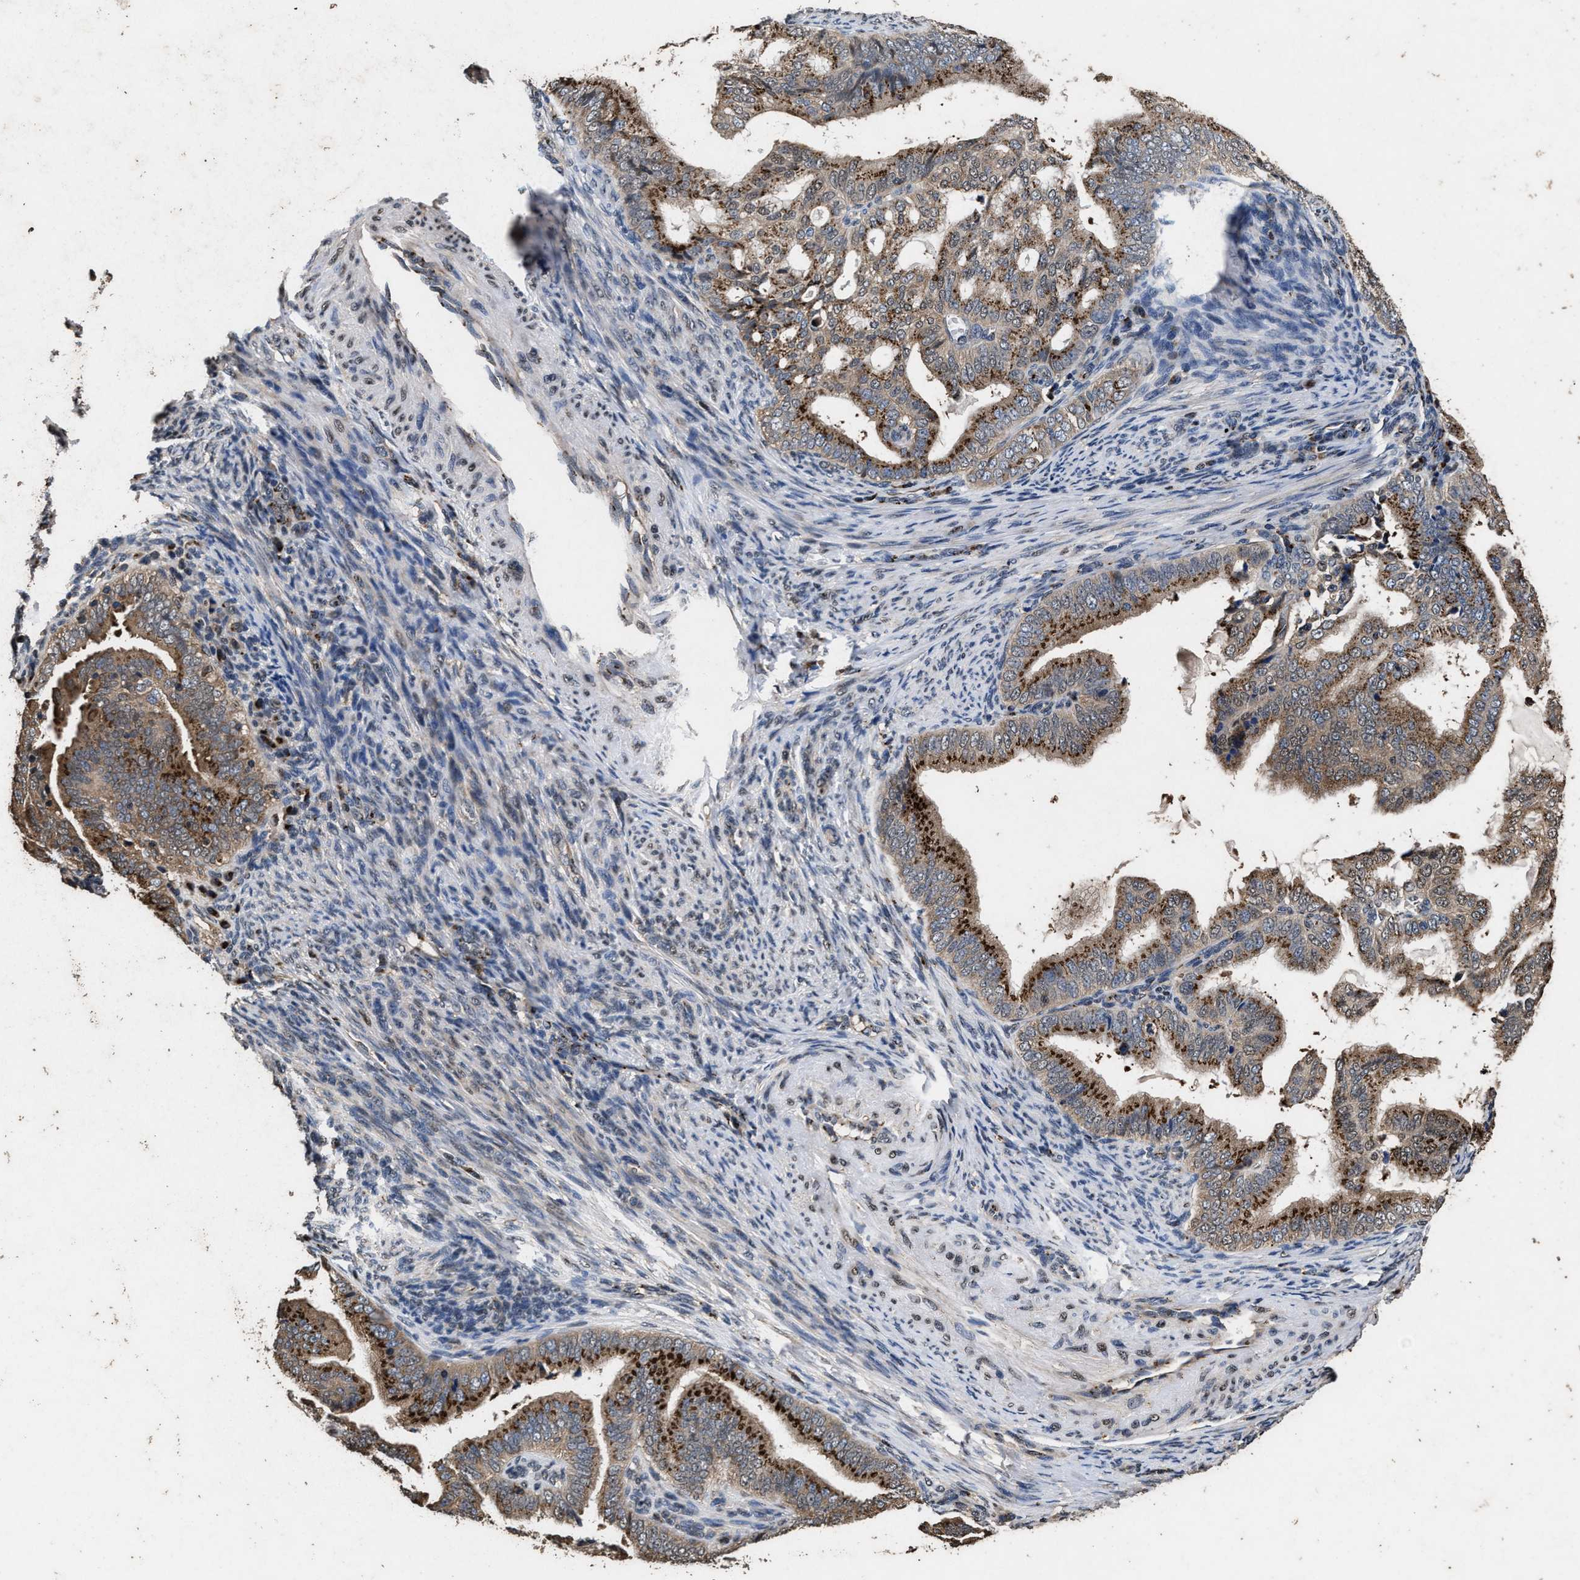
{"staining": {"intensity": "strong", "quantity": ">75%", "location": "cytoplasmic/membranous"}, "tissue": "endometrial cancer", "cell_type": "Tumor cells", "image_type": "cancer", "snomed": [{"axis": "morphology", "description": "Adenocarcinoma, NOS"}, {"axis": "topography", "description": "Endometrium"}], "caption": "A brown stain highlights strong cytoplasmic/membranous positivity of a protein in human endometrial cancer (adenocarcinoma) tumor cells. (DAB = brown stain, brightfield microscopy at high magnification).", "gene": "TPST2", "patient": {"sex": "female", "age": 58}}